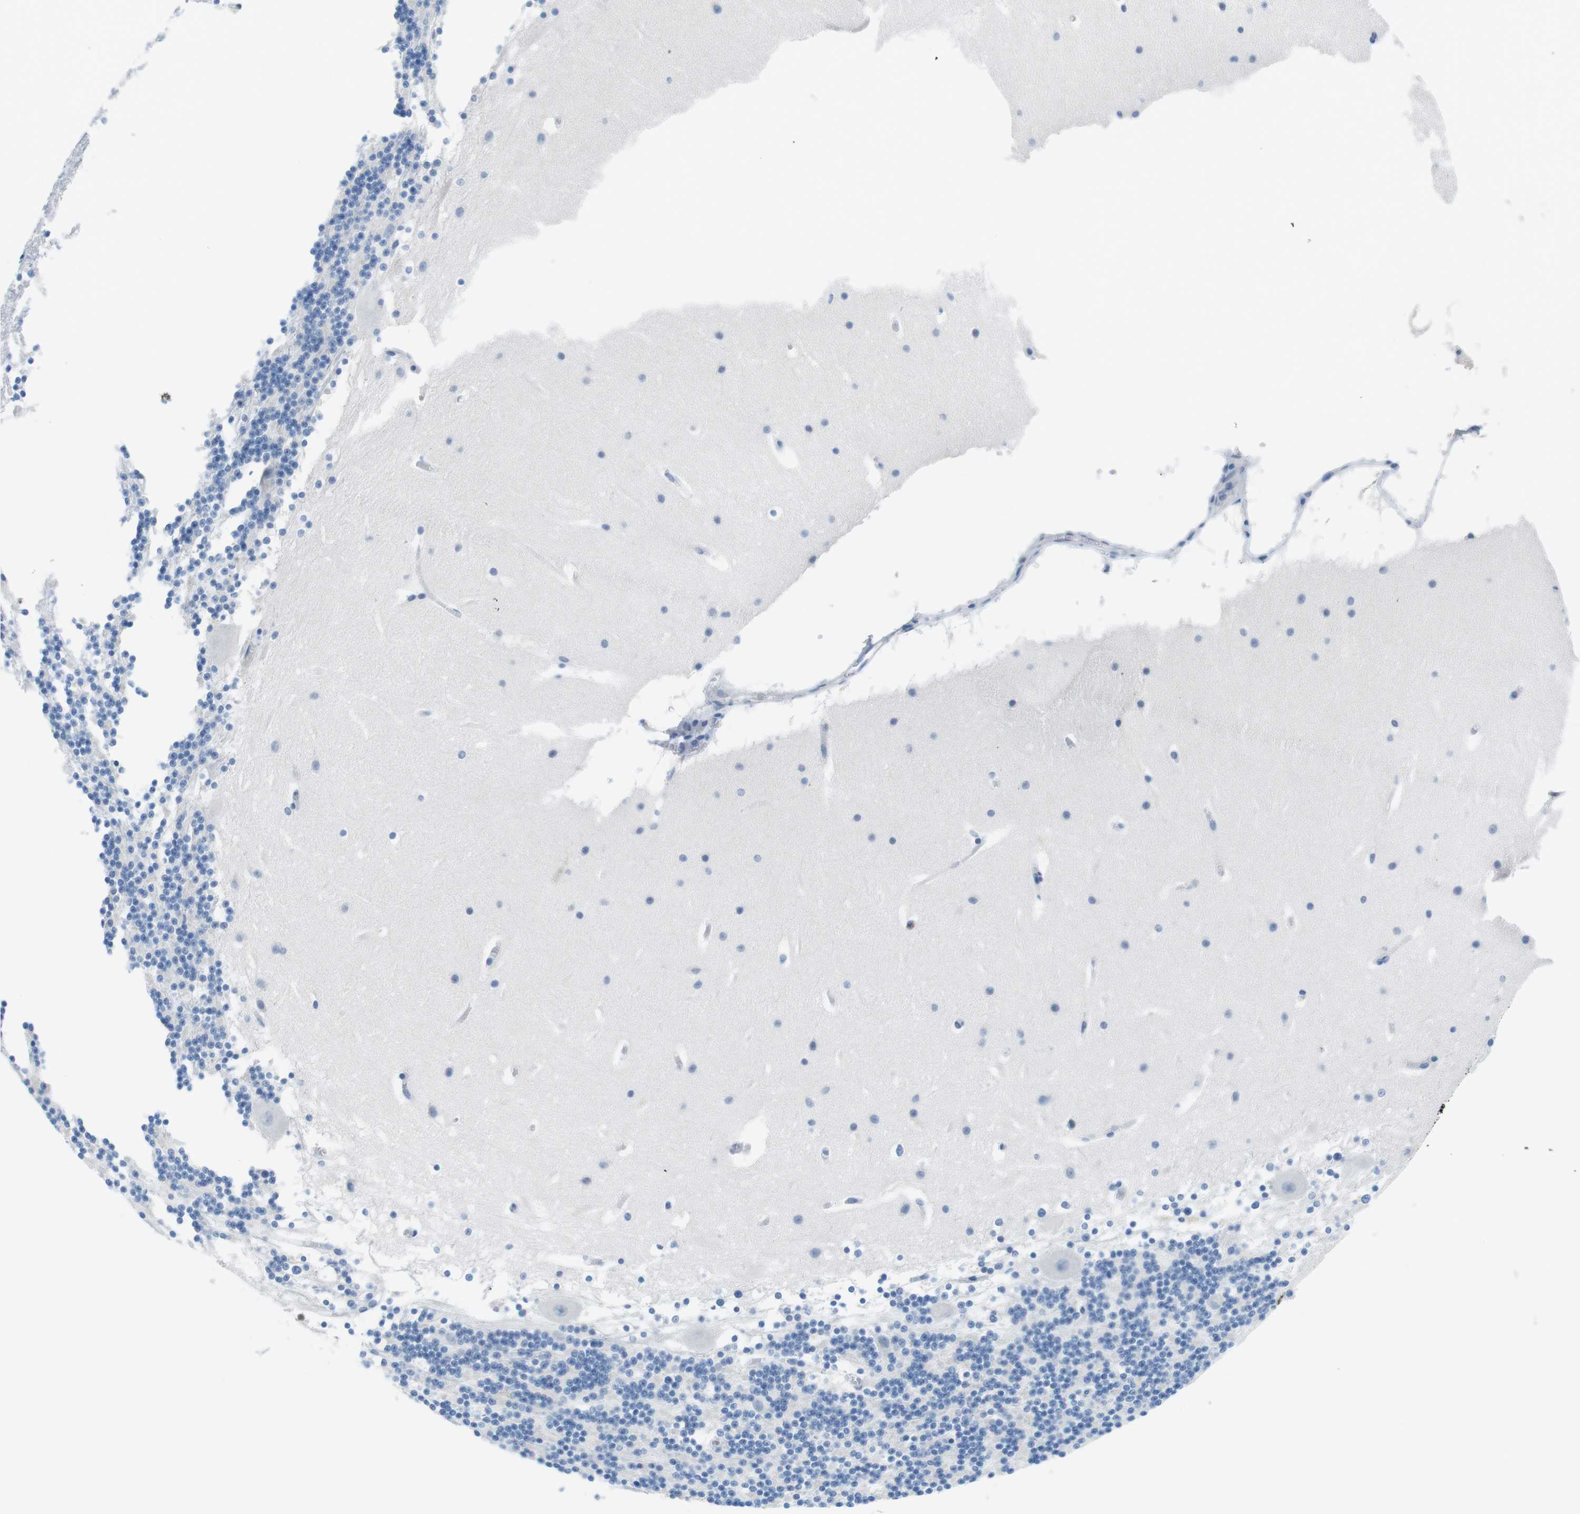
{"staining": {"intensity": "negative", "quantity": "none", "location": "none"}, "tissue": "cerebellum", "cell_type": "Cells in granular layer", "image_type": "normal", "snomed": [{"axis": "morphology", "description": "Normal tissue, NOS"}, {"axis": "topography", "description": "Cerebellum"}], "caption": "Immunohistochemistry histopathology image of benign human cerebellum stained for a protein (brown), which reveals no staining in cells in granular layer.", "gene": "TNFRSF4", "patient": {"sex": "male", "age": 45}}